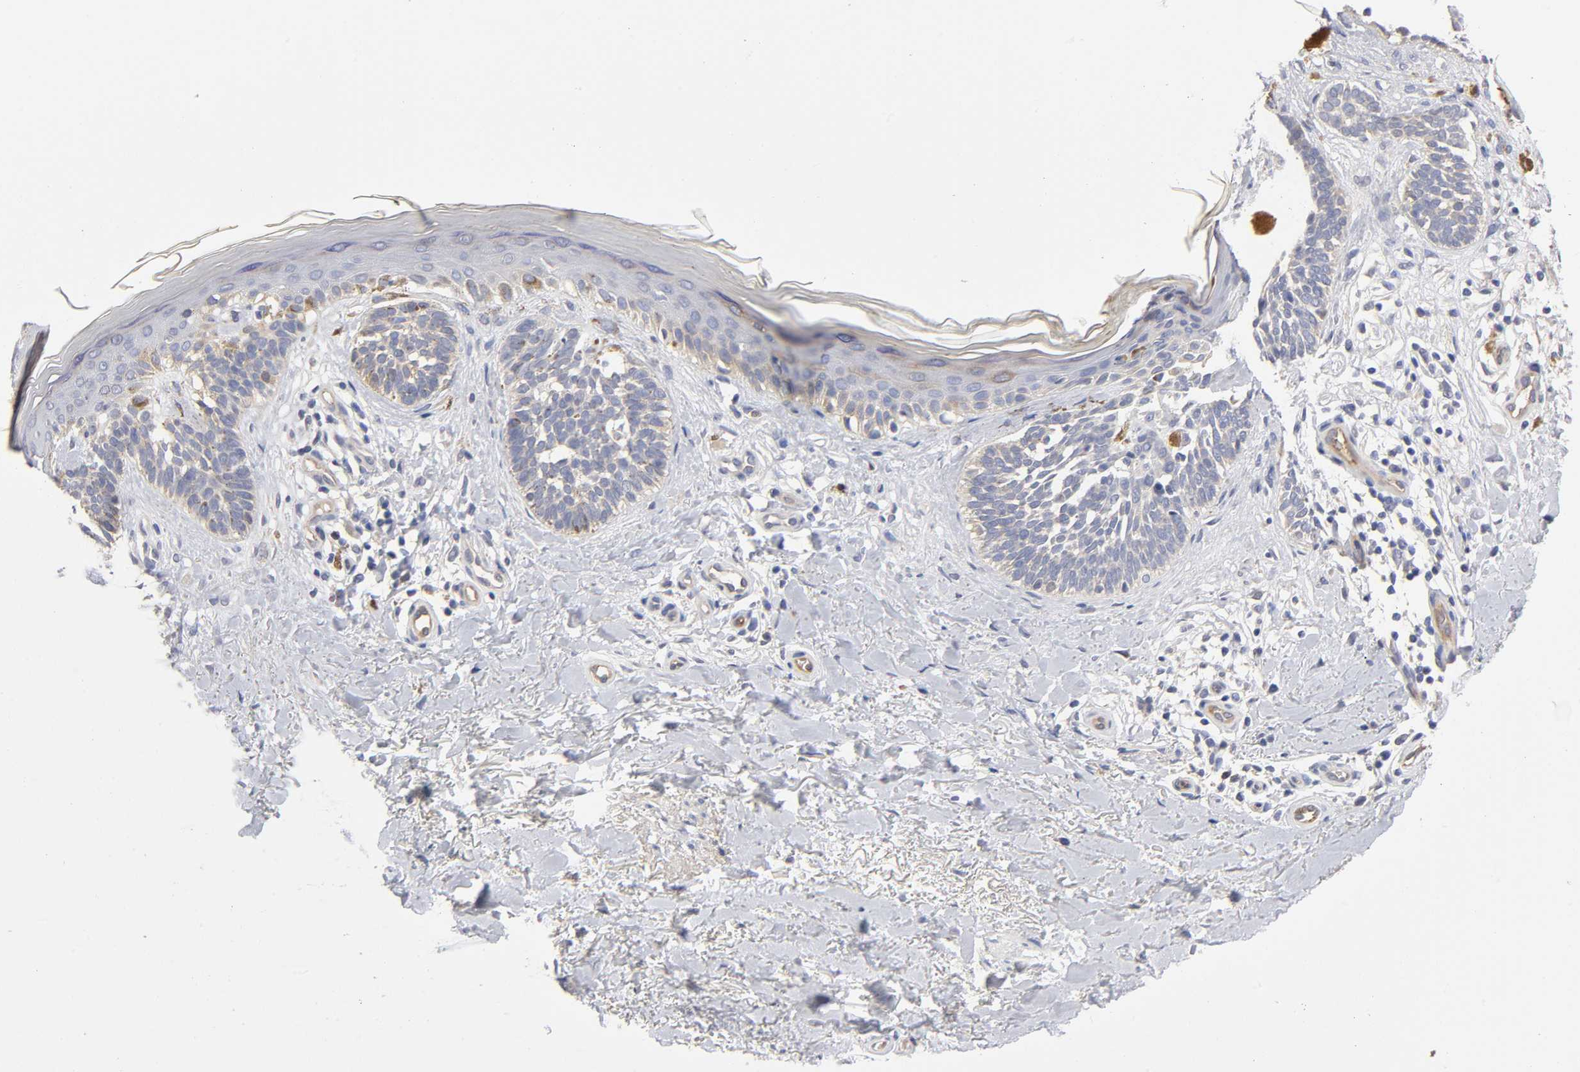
{"staining": {"intensity": "weak", "quantity": "25%-75%", "location": "cytoplasmic/membranous"}, "tissue": "skin cancer", "cell_type": "Tumor cells", "image_type": "cancer", "snomed": [{"axis": "morphology", "description": "Normal tissue, NOS"}, {"axis": "morphology", "description": "Basal cell carcinoma"}, {"axis": "topography", "description": "Skin"}], "caption": "Basal cell carcinoma (skin) stained with immunohistochemistry demonstrates weak cytoplasmic/membranous staining in approximately 25%-75% of tumor cells.", "gene": "NOVA1", "patient": {"sex": "female", "age": 58}}